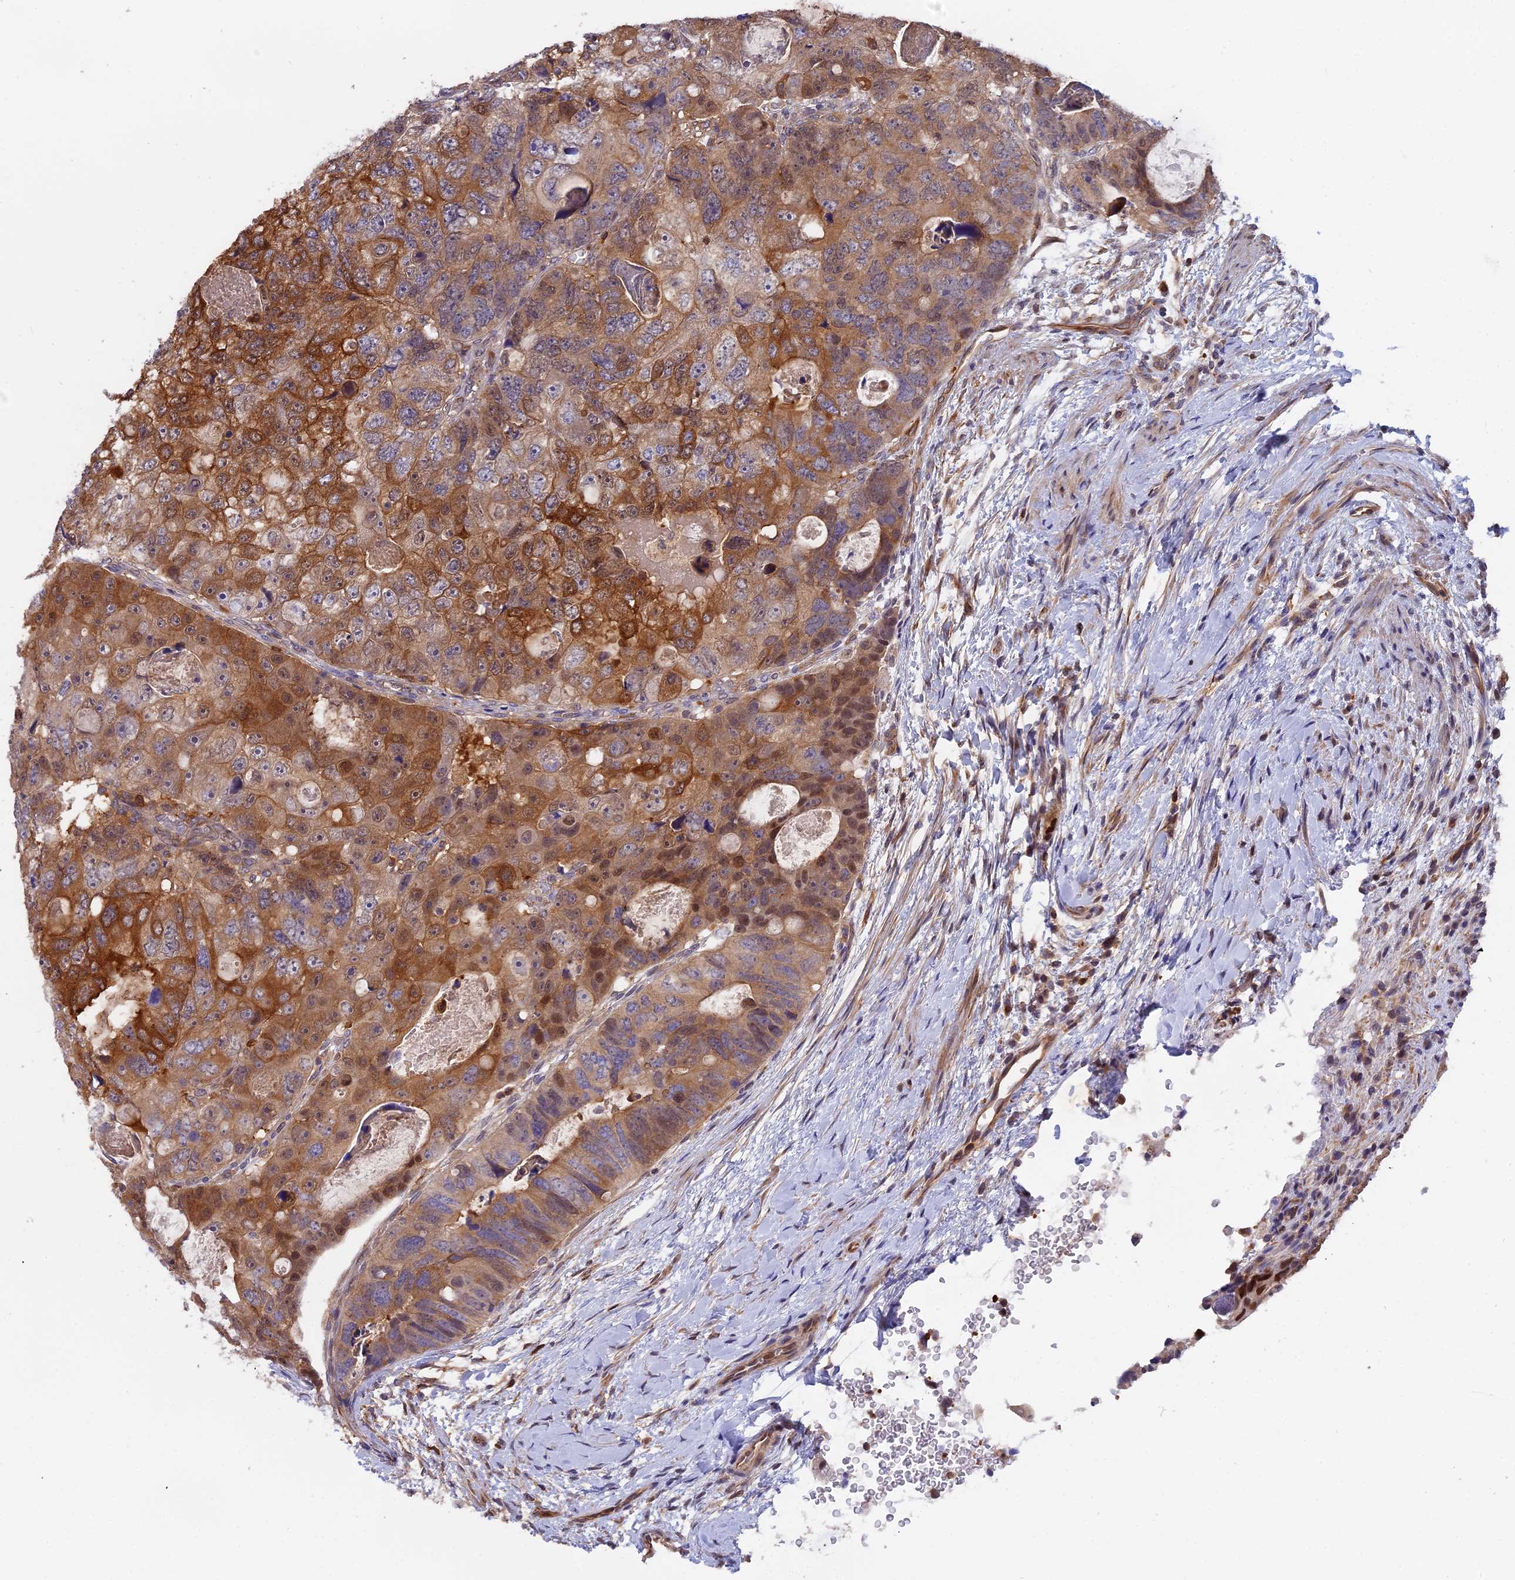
{"staining": {"intensity": "moderate", "quantity": ">75%", "location": "cytoplasmic/membranous,nuclear"}, "tissue": "colorectal cancer", "cell_type": "Tumor cells", "image_type": "cancer", "snomed": [{"axis": "morphology", "description": "Adenocarcinoma, NOS"}, {"axis": "topography", "description": "Rectum"}], "caption": "Protein staining exhibits moderate cytoplasmic/membranous and nuclear positivity in about >75% of tumor cells in colorectal cancer (adenocarcinoma). (DAB (3,3'-diaminobenzidine) IHC with brightfield microscopy, high magnification).", "gene": "FAM118B", "patient": {"sex": "male", "age": 59}}